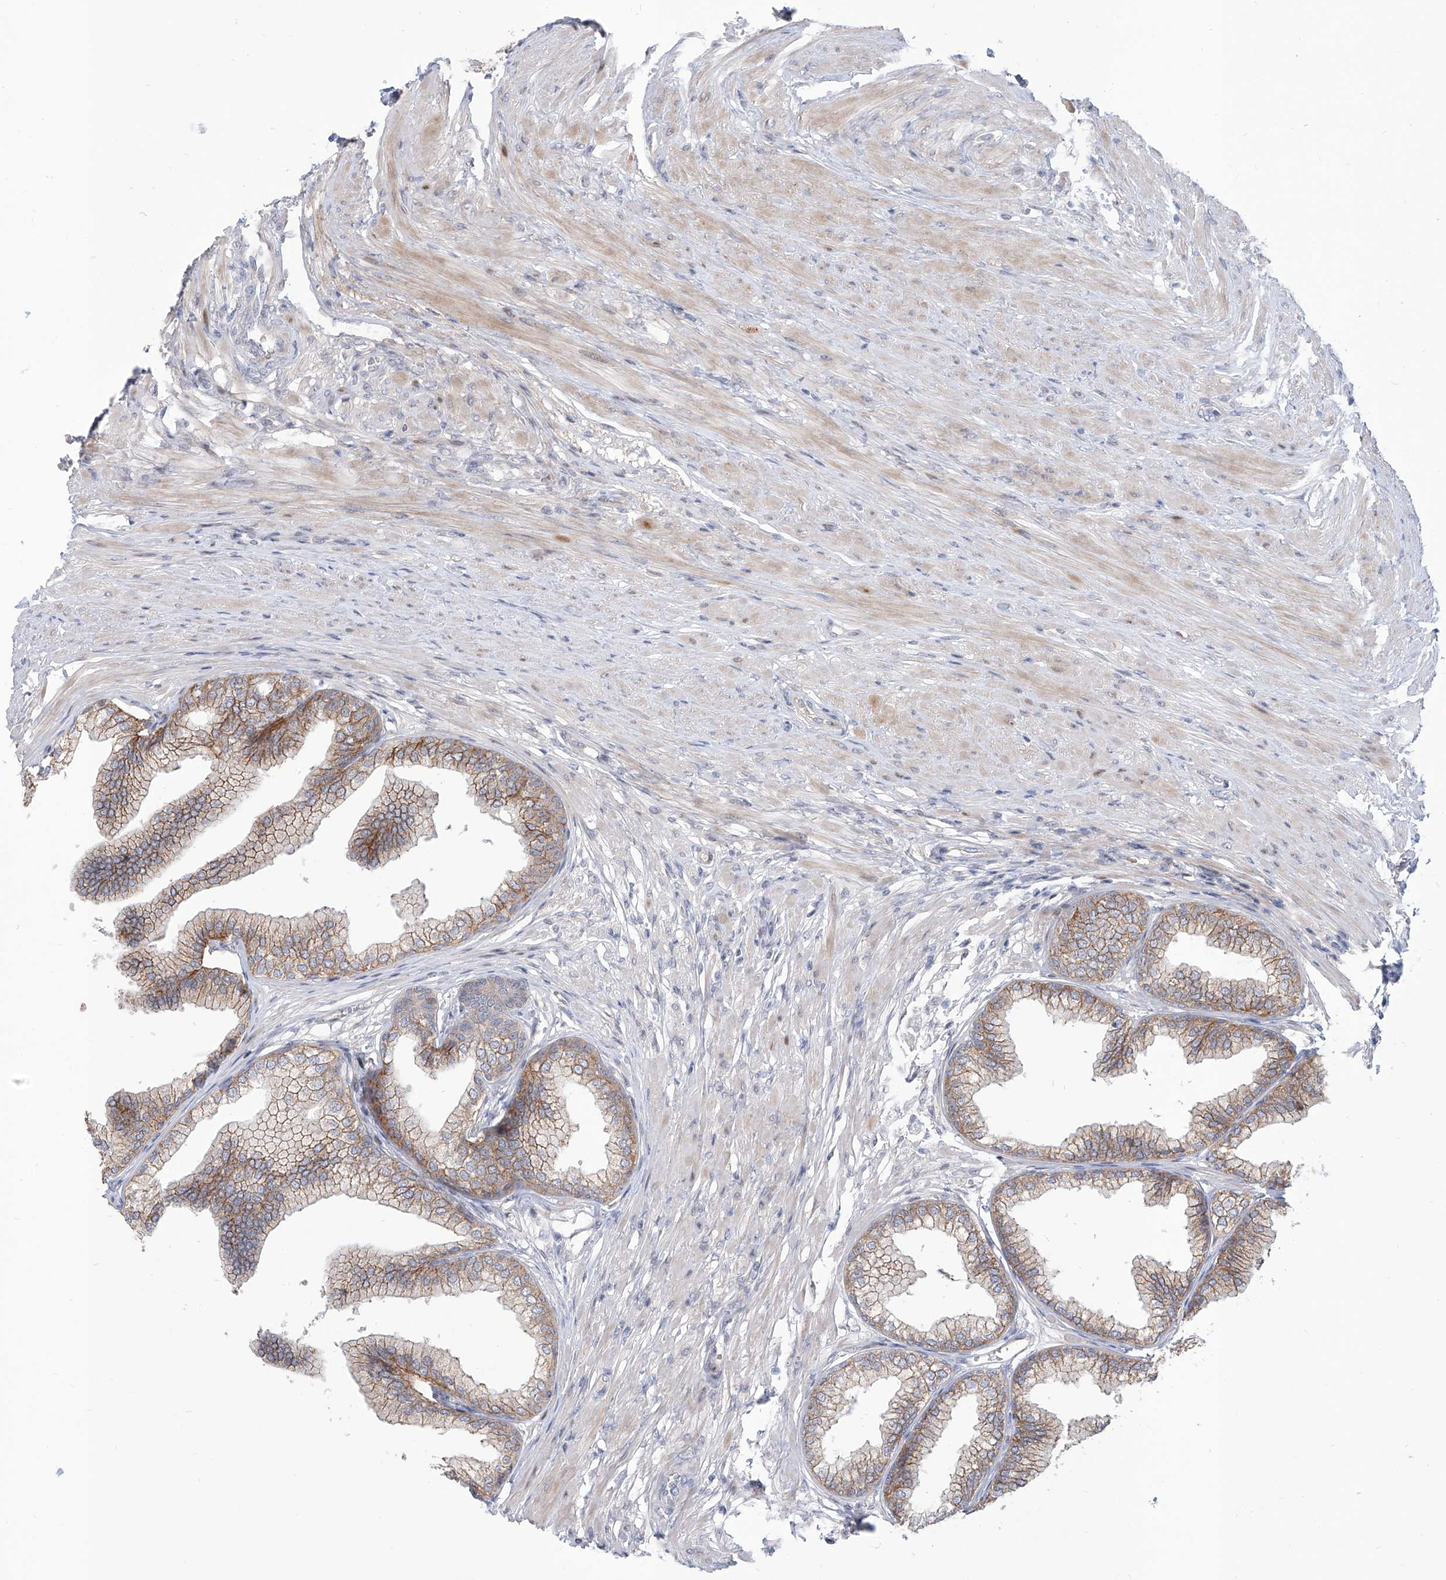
{"staining": {"intensity": "strong", "quantity": ">75%", "location": "cytoplasmic/membranous"}, "tissue": "prostate", "cell_type": "Glandular cells", "image_type": "normal", "snomed": [{"axis": "morphology", "description": "Normal tissue, NOS"}, {"axis": "morphology", "description": "Urothelial carcinoma, Low grade"}, {"axis": "topography", "description": "Urinary bladder"}, {"axis": "topography", "description": "Prostate"}], "caption": "Immunohistochemical staining of benign human prostate exhibits >75% levels of strong cytoplasmic/membranous protein expression in about >75% of glandular cells. The staining is performed using DAB brown chromogen to label protein expression. The nuclei are counter-stained blue using hematoxylin.", "gene": "LRRC1", "patient": {"sex": "male", "age": 60}}